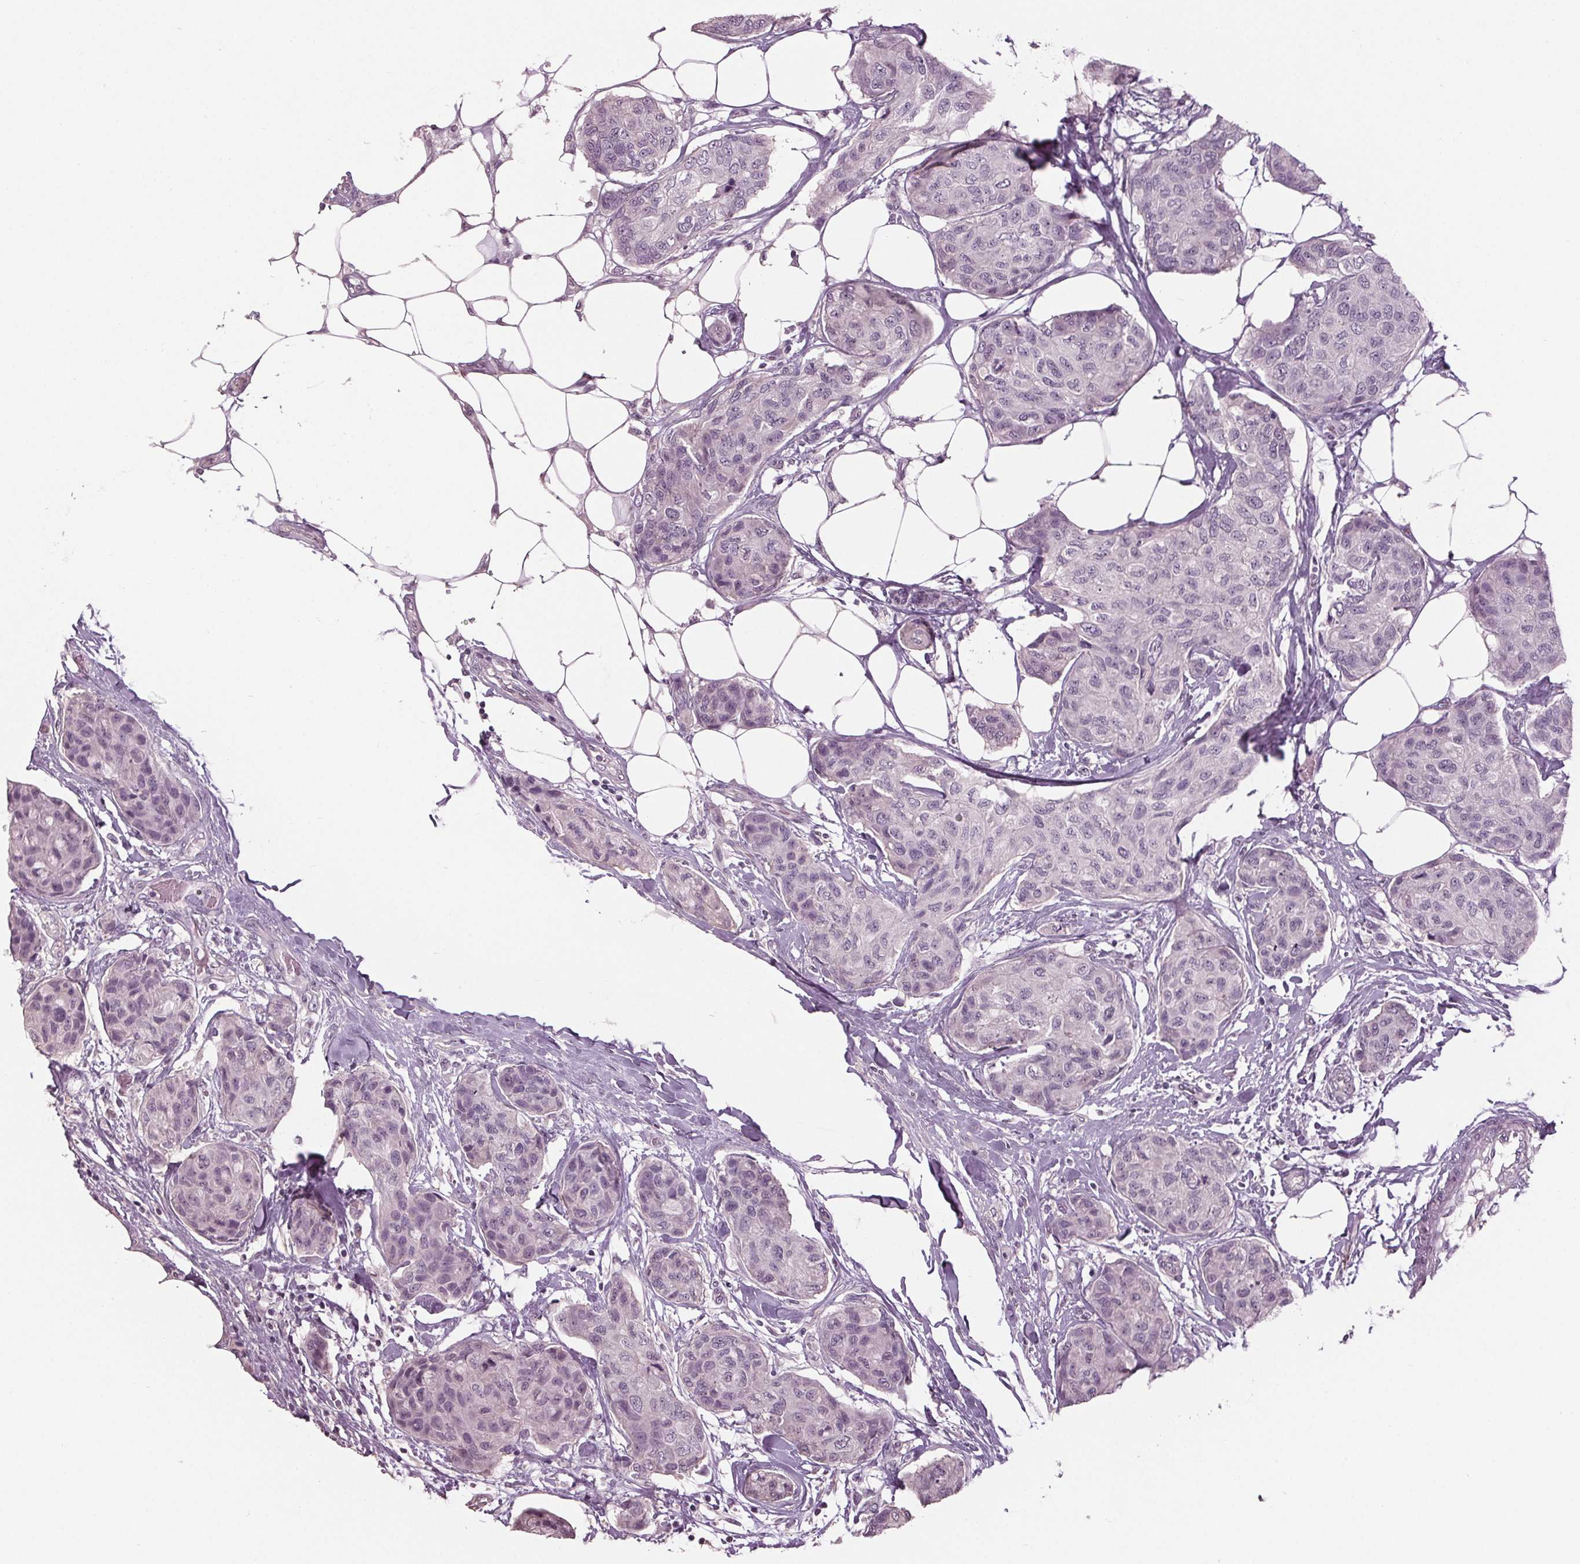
{"staining": {"intensity": "negative", "quantity": "none", "location": "none"}, "tissue": "breast cancer", "cell_type": "Tumor cells", "image_type": "cancer", "snomed": [{"axis": "morphology", "description": "Duct carcinoma"}, {"axis": "topography", "description": "Breast"}], "caption": "This is a histopathology image of immunohistochemistry staining of breast cancer (invasive ductal carcinoma), which shows no positivity in tumor cells. (Immunohistochemistry (ihc), brightfield microscopy, high magnification).", "gene": "TNNC2", "patient": {"sex": "female", "age": 80}}